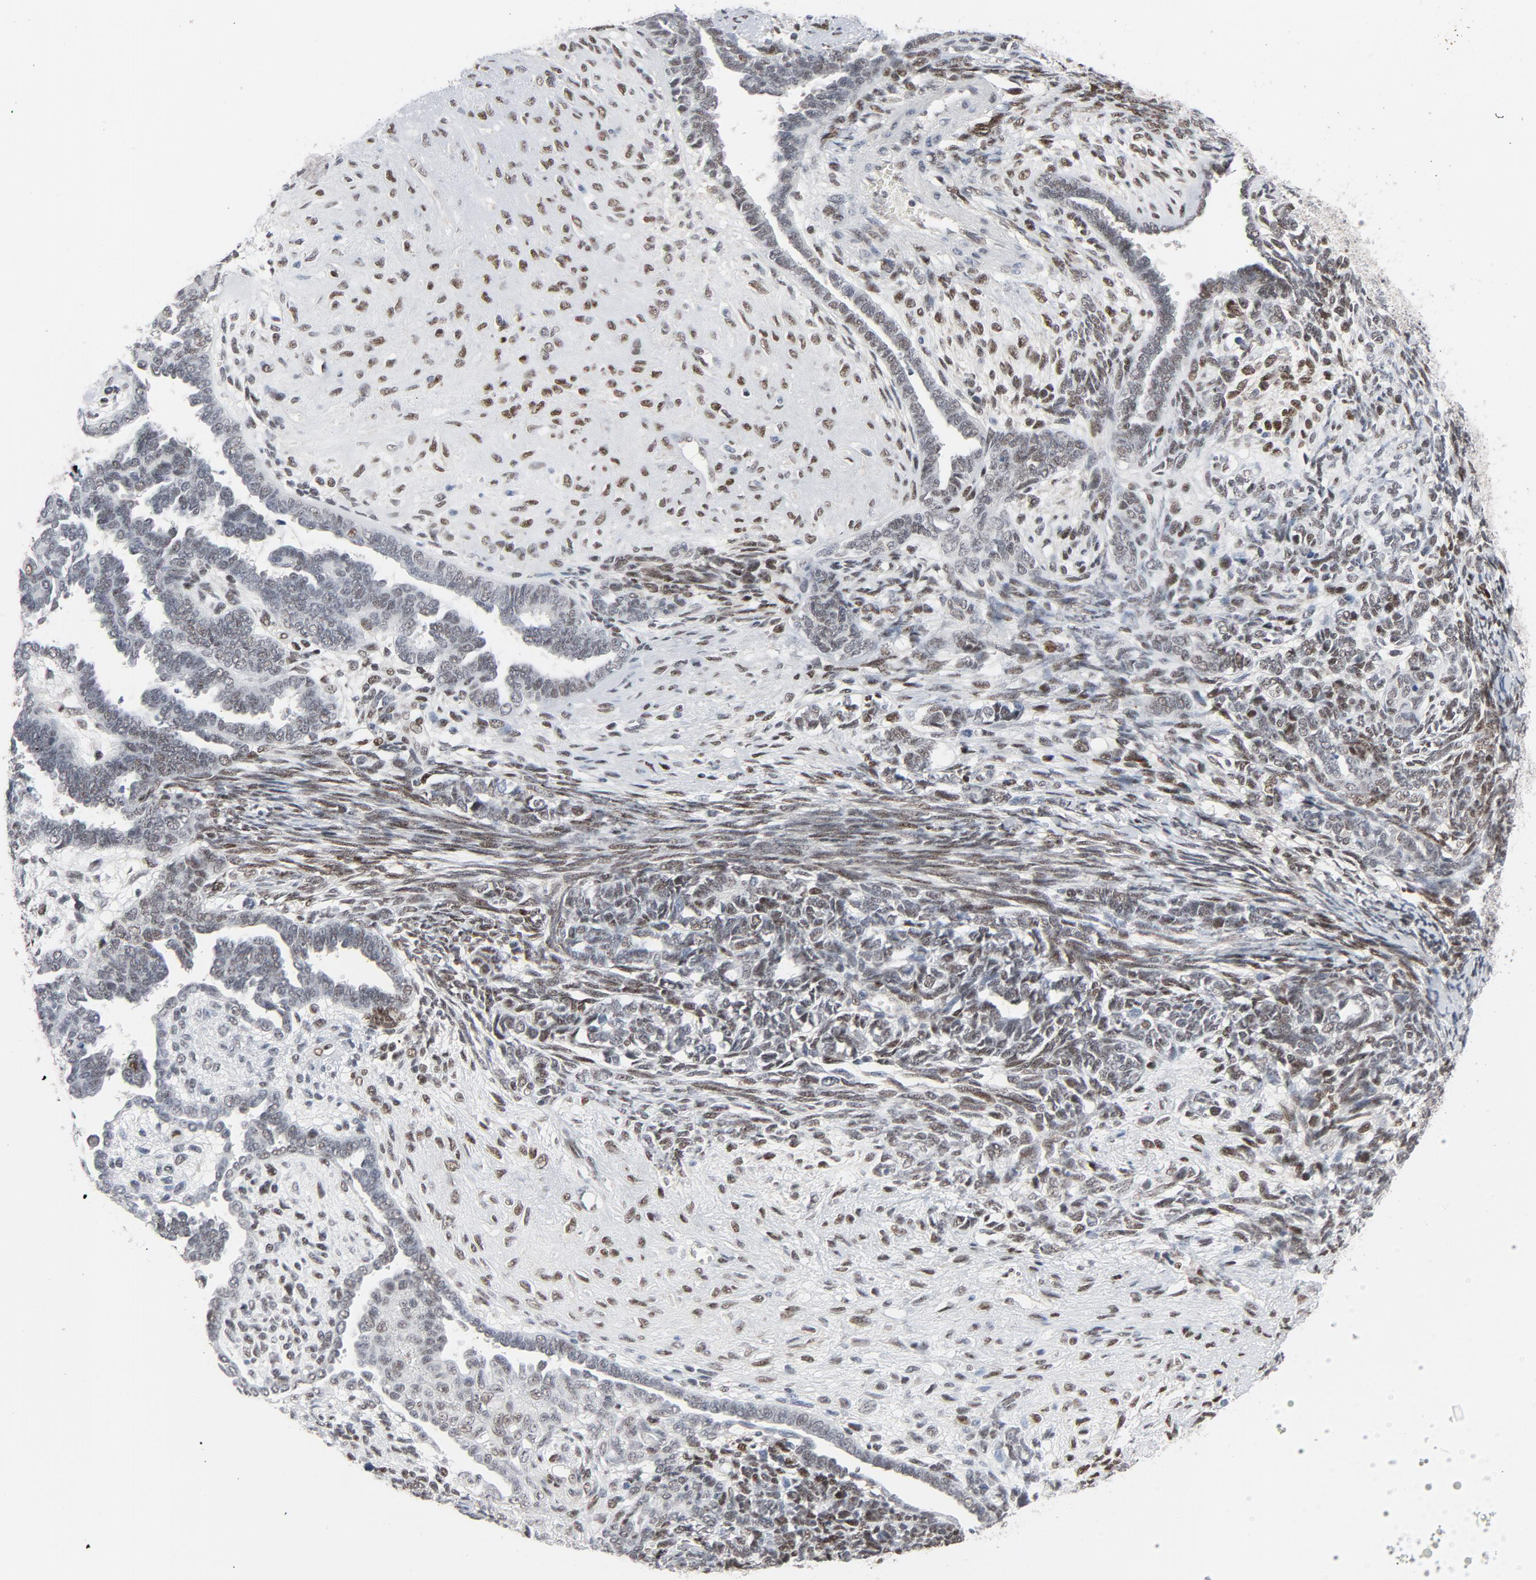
{"staining": {"intensity": "weak", "quantity": "25%-75%", "location": "nuclear"}, "tissue": "endometrial cancer", "cell_type": "Tumor cells", "image_type": "cancer", "snomed": [{"axis": "morphology", "description": "Neoplasm, malignant, NOS"}, {"axis": "topography", "description": "Endometrium"}], "caption": "Protein expression analysis of endometrial cancer (malignant neoplasm) displays weak nuclear positivity in about 25%-75% of tumor cells. Using DAB (3,3'-diaminobenzidine) (brown) and hematoxylin (blue) stains, captured at high magnification using brightfield microscopy.", "gene": "JMJD6", "patient": {"sex": "female", "age": 74}}